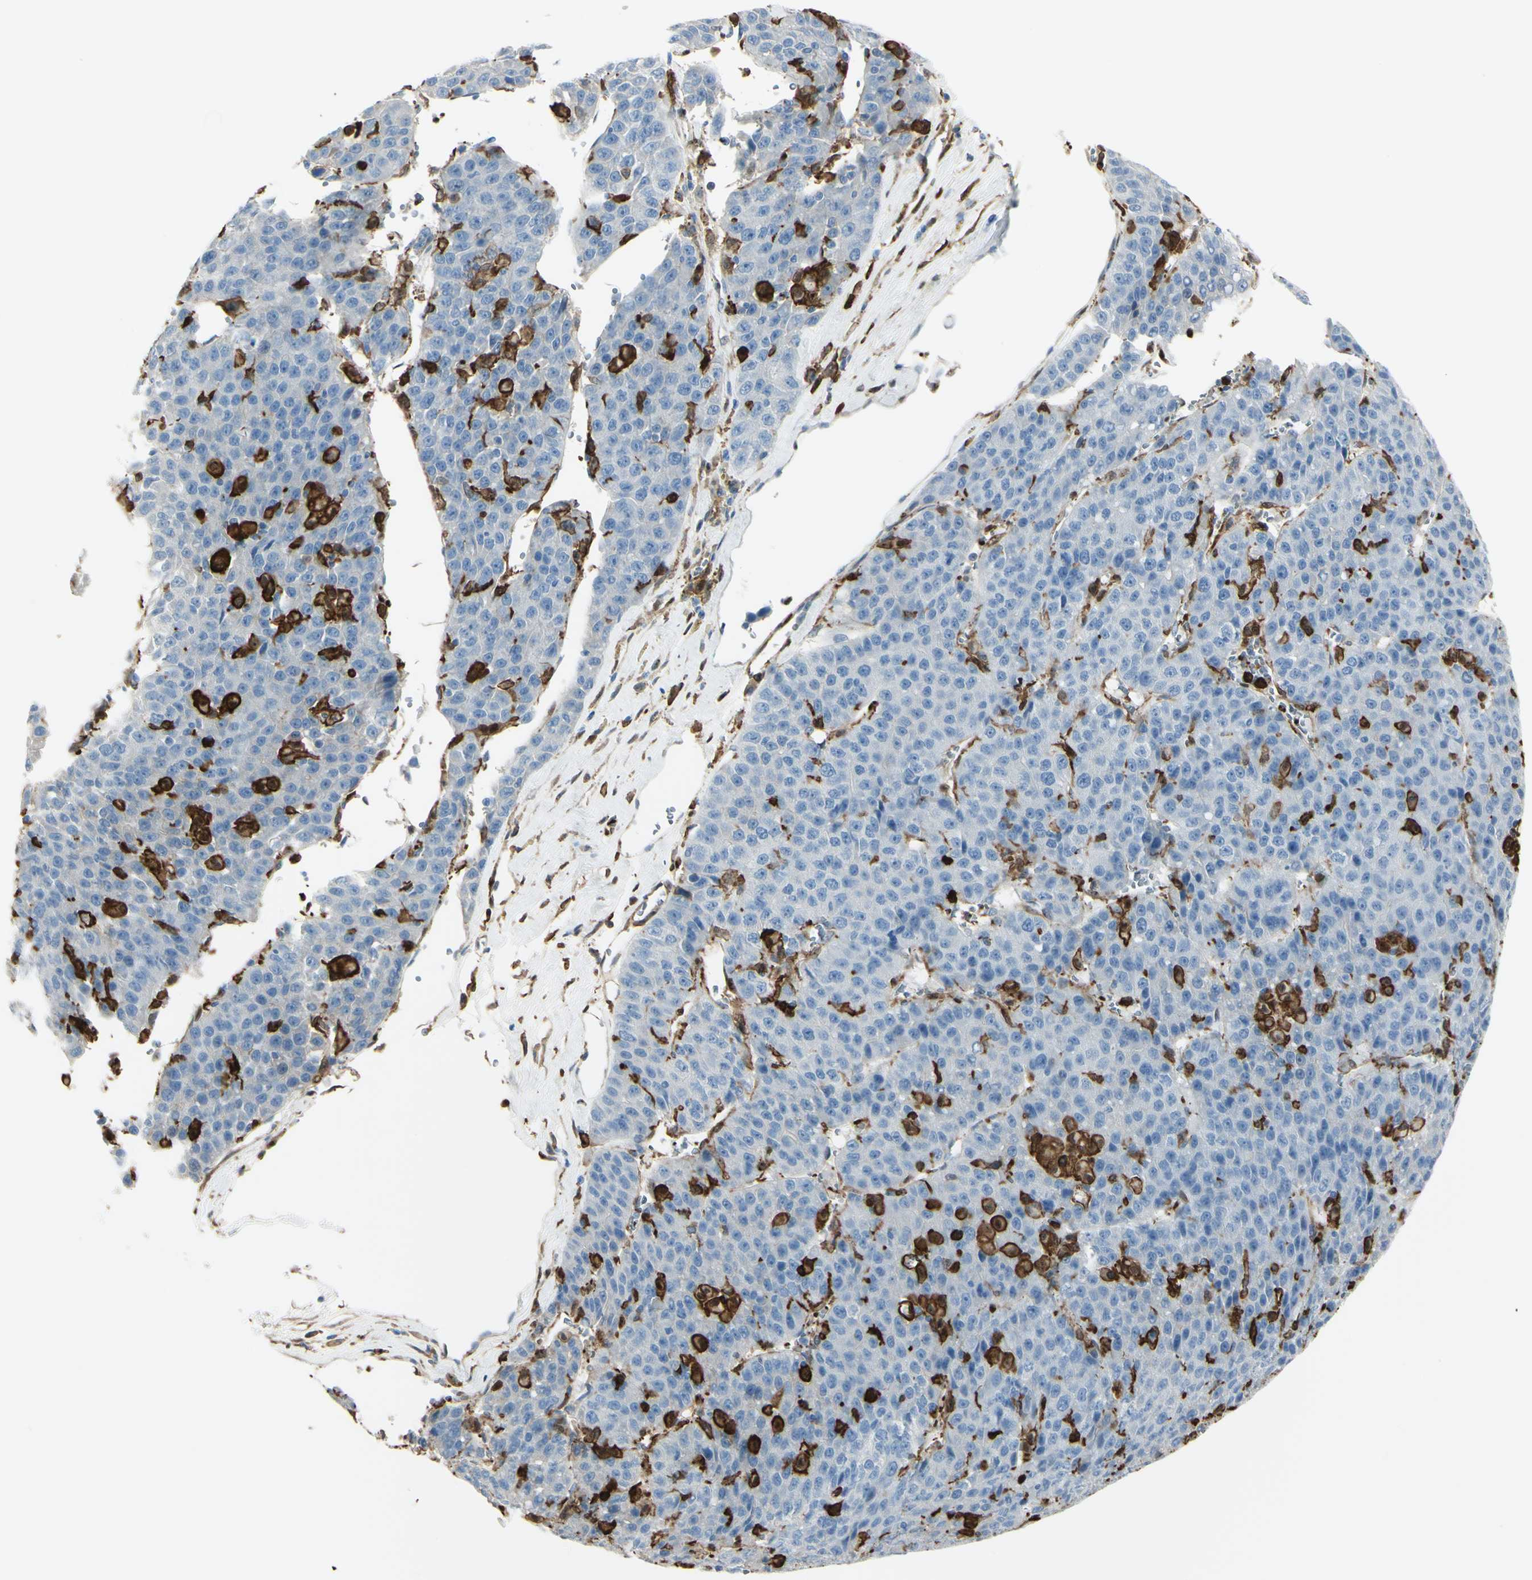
{"staining": {"intensity": "negative", "quantity": "none", "location": "none"}, "tissue": "liver cancer", "cell_type": "Tumor cells", "image_type": "cancer", "snomed": [{"axis": "morphology", "description": "Carcinoma, Hepatocellular, NOS"}, {"axis": "topography", "description": "Liver"}], "caption": "The image displays no staining of tumor cells in hepatocellular carcinoma (liver).", "gene": "GSN", "patient": {"sex": "female", "age": 53}}